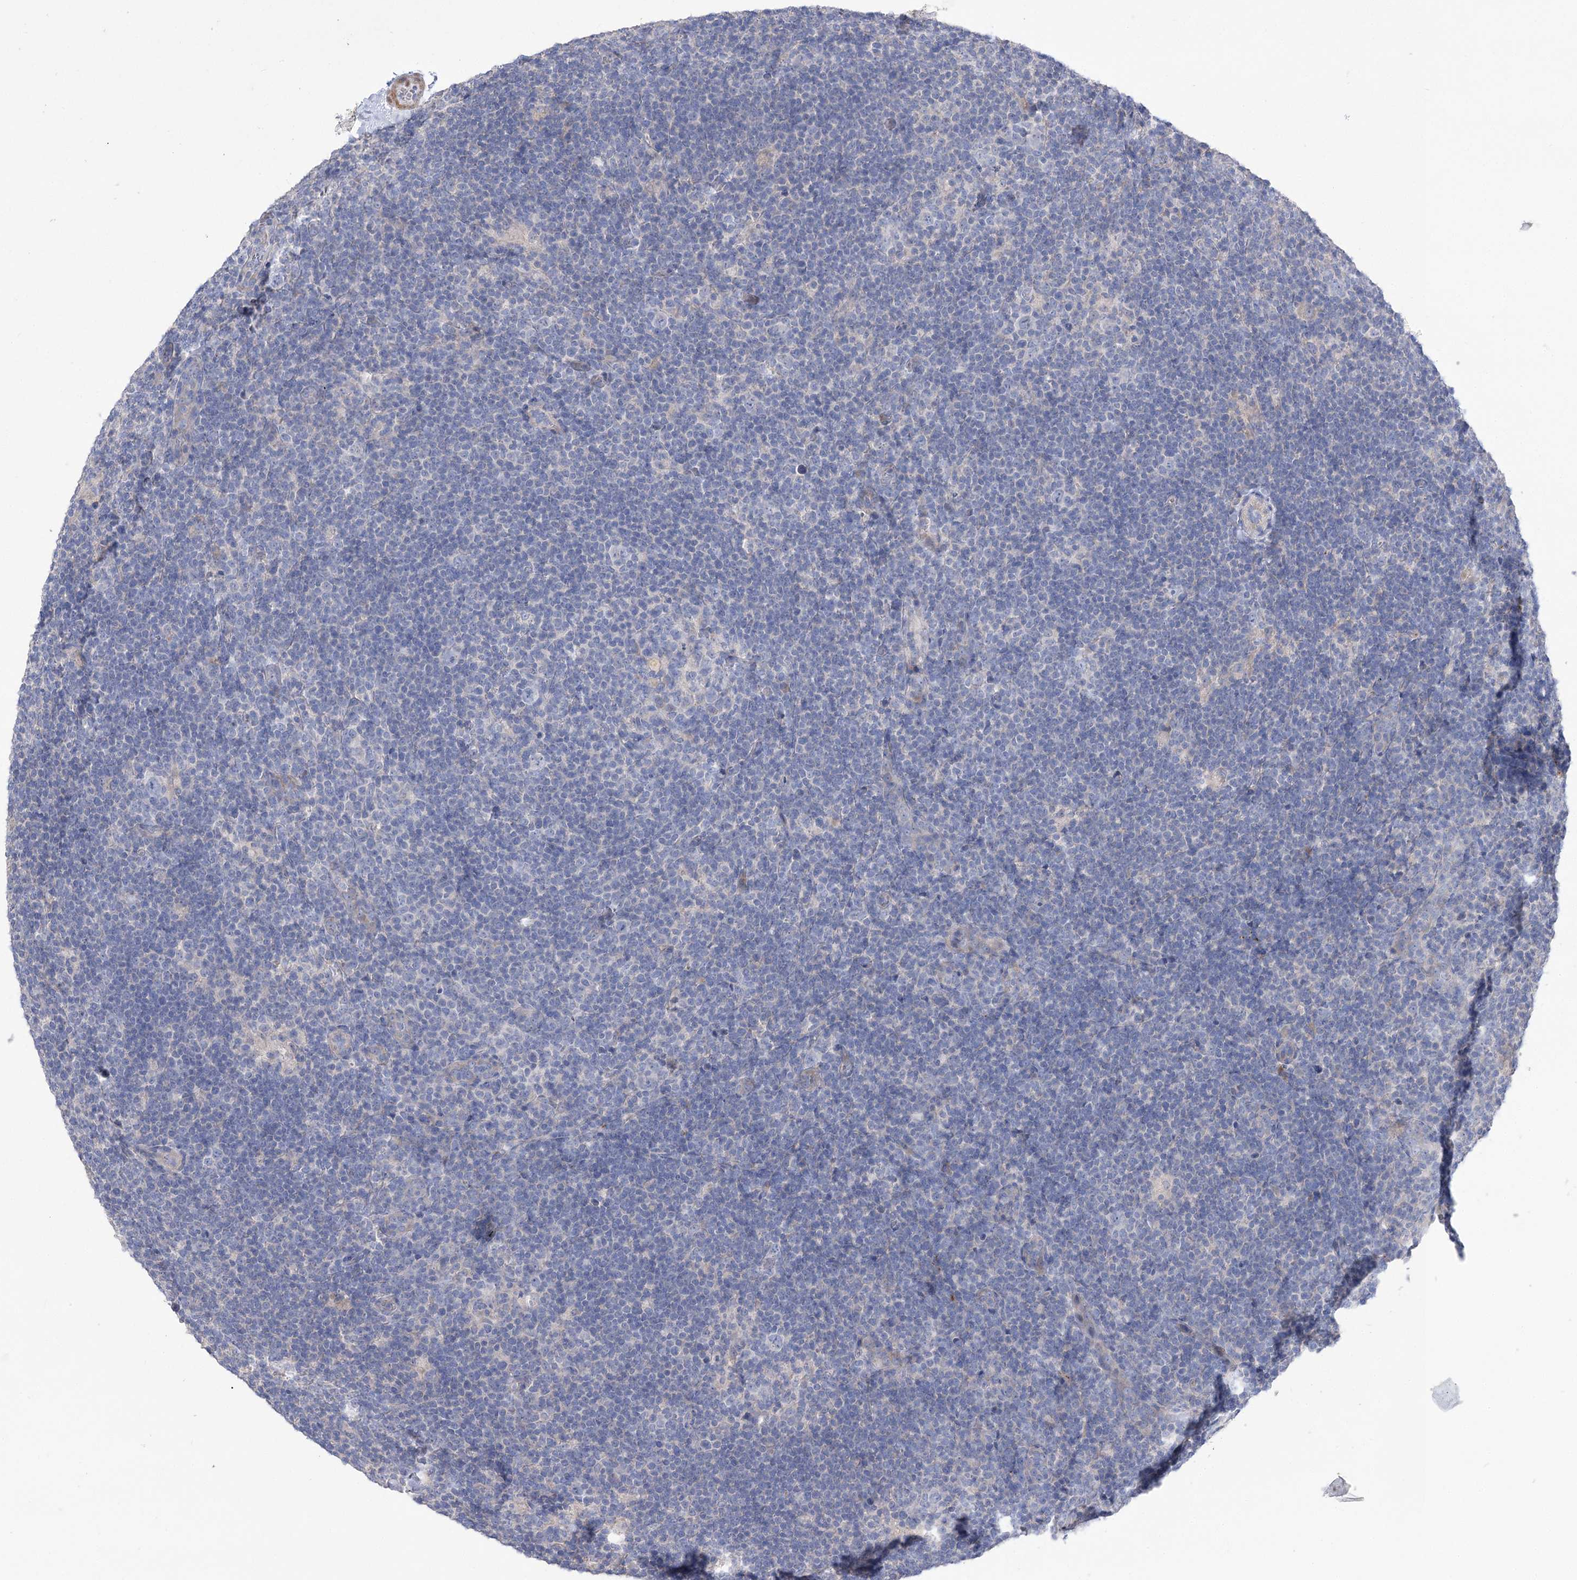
{"staining": {"intensity": "negative", "quantity": "none", "location": "none"}, "tissue": "lymphoma", "cell_type": "Tumor cells", "image_type": "cancer", "snomed": [{"axis": "morphology", "description": "Hodgkin's disease, NOS"}, {"axis": "topography", "description": "Lymph node"}], "caption": "Human lymphoma stained for a protein using immunohistochemistry (IHC) shows no positivity in tumor cells.", "gene": "NRAP", "patient": {"sex": "female", "age": 57}}